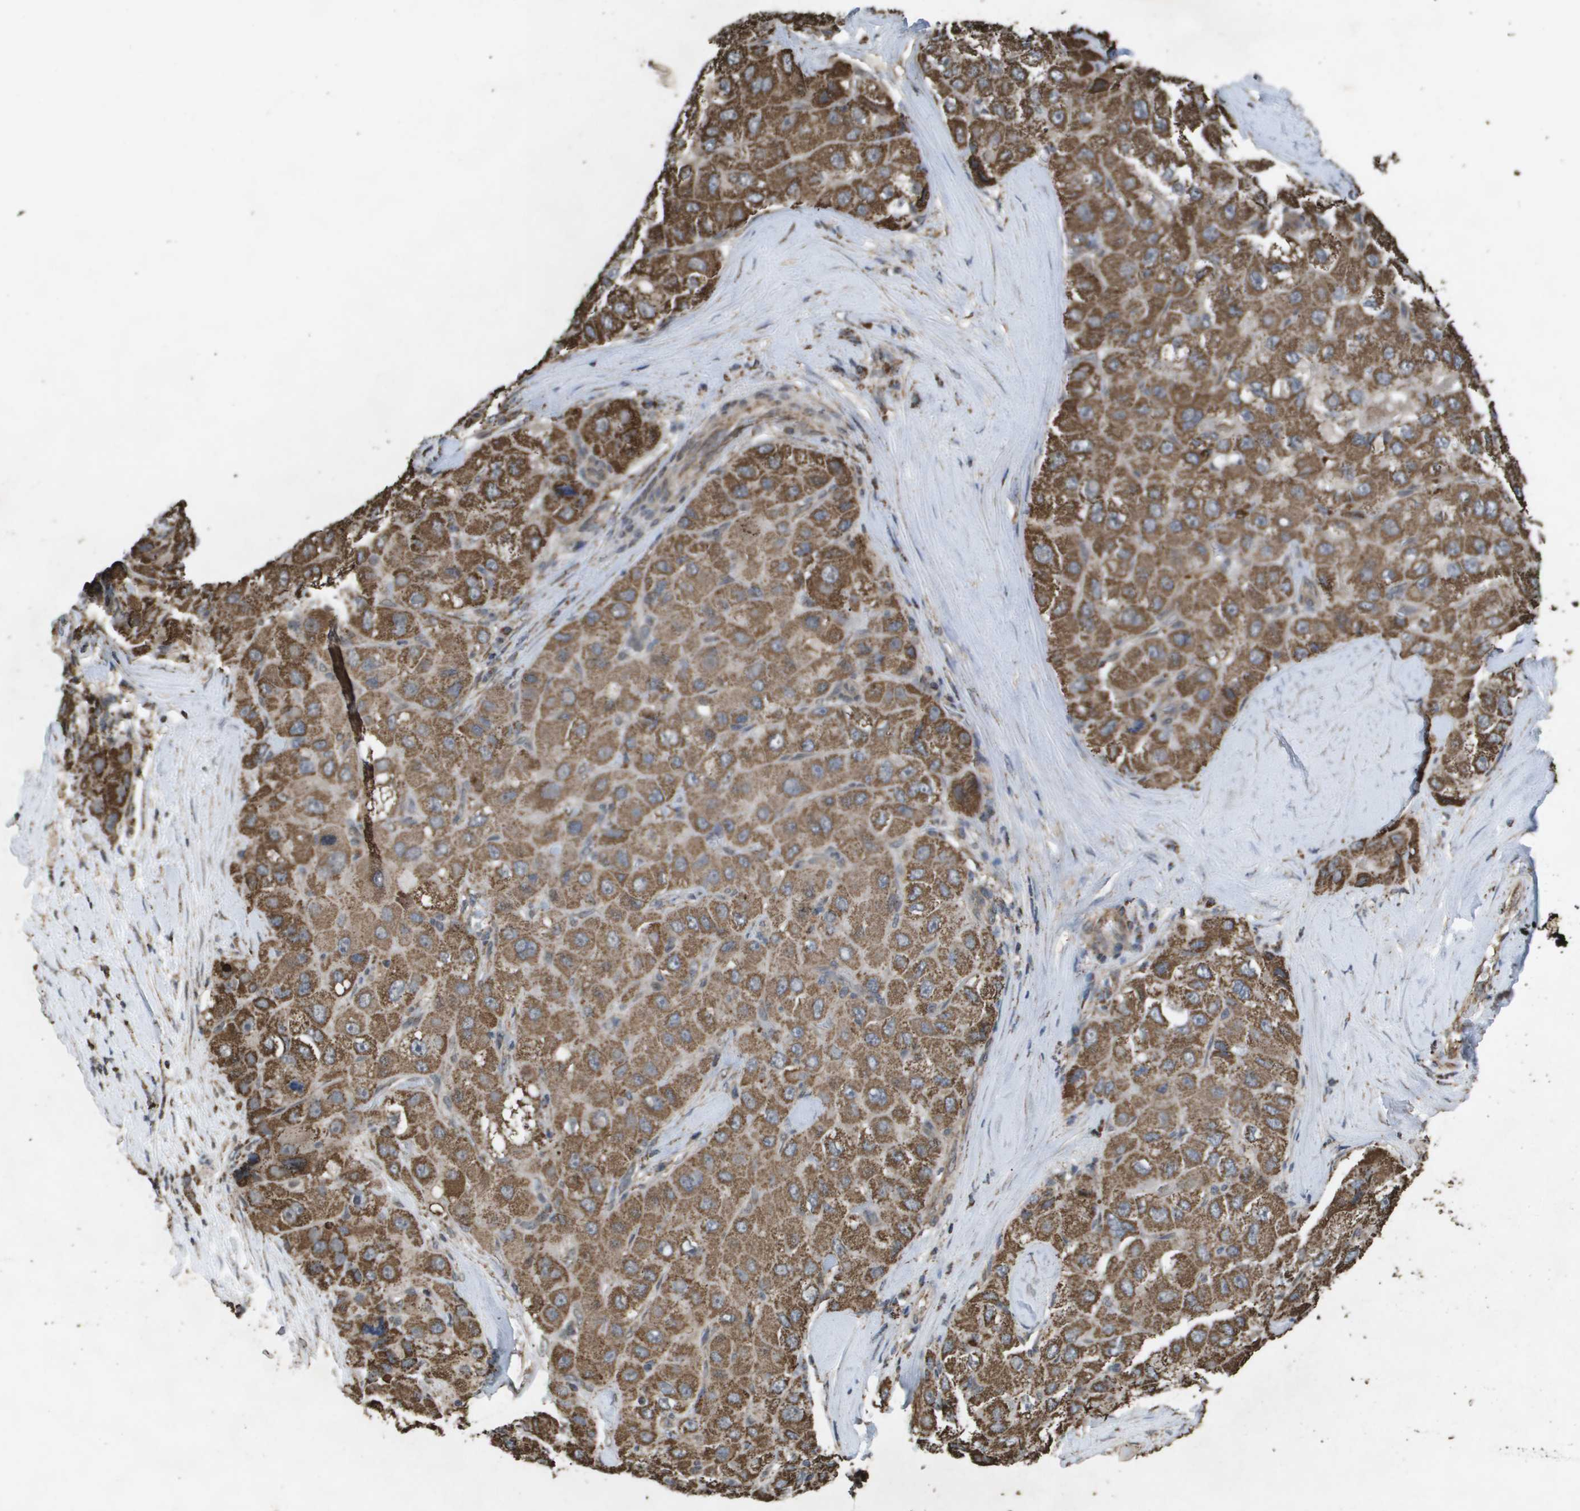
{"staining": {"intensity": "moderate", "quantity": ">75%", "location": "cytoplasmic/membranous"}, "tissue": "liver cancer", "cell_type": "Tumor cells", "image_type": "cancer", "snomed": [{"axis": "morphology", "description": "Carcinoma, Hepatocellular, NOS"}, {"axis": "topography", "description": "Liver"}], "caption": "Liver hepatocellular carcinoma stained for a protein (brown) demonstrates moderate cytoplasmic/membranous positive expression in approximately >75% of tumor cells.", "gene": "HSPE1", "patient": {"sex": "male", "age": 80}}